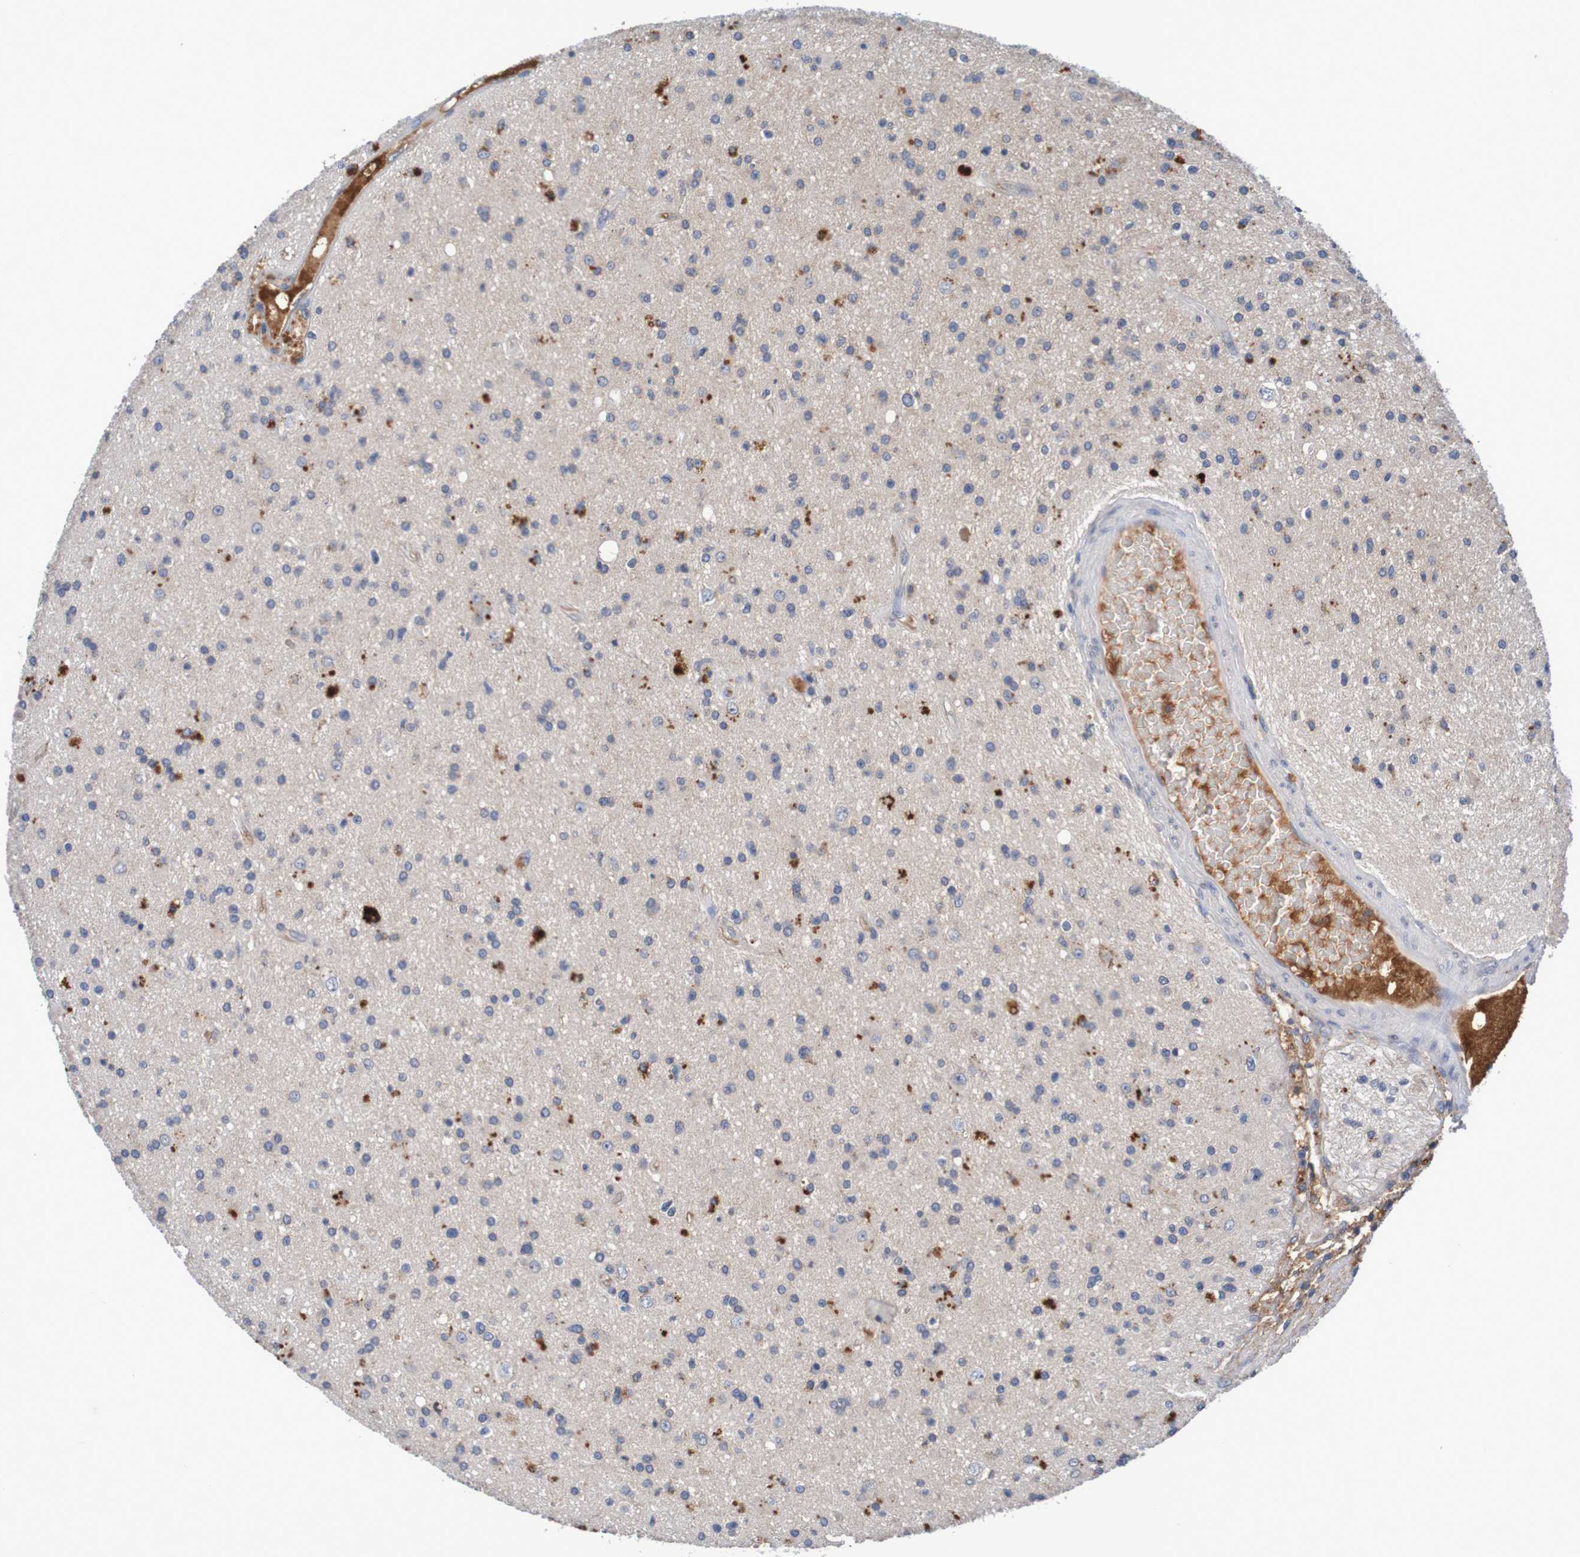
{"staining": {"intensity": "moderate", "quantity": "<25%", "location": "cytoplasmic/membranous"}, "tissue": "glioma", "cell_type": "Tumor cells", "image_type": "cancer", "snomed": [{"axis": "morphology", "description": "Glioma, malignant, High grade"}, {"axis": "topography", "description": "Brain"}], "caption": "A photomicrograph showing moderate cytoplasmic/membranous staining in about <25% of tumor cells in malignant glioma (high-grade), as visualized by brown immunohistochemical staining.", "gene": "LTA", "patient": {"sex": "male", "age": 33}}